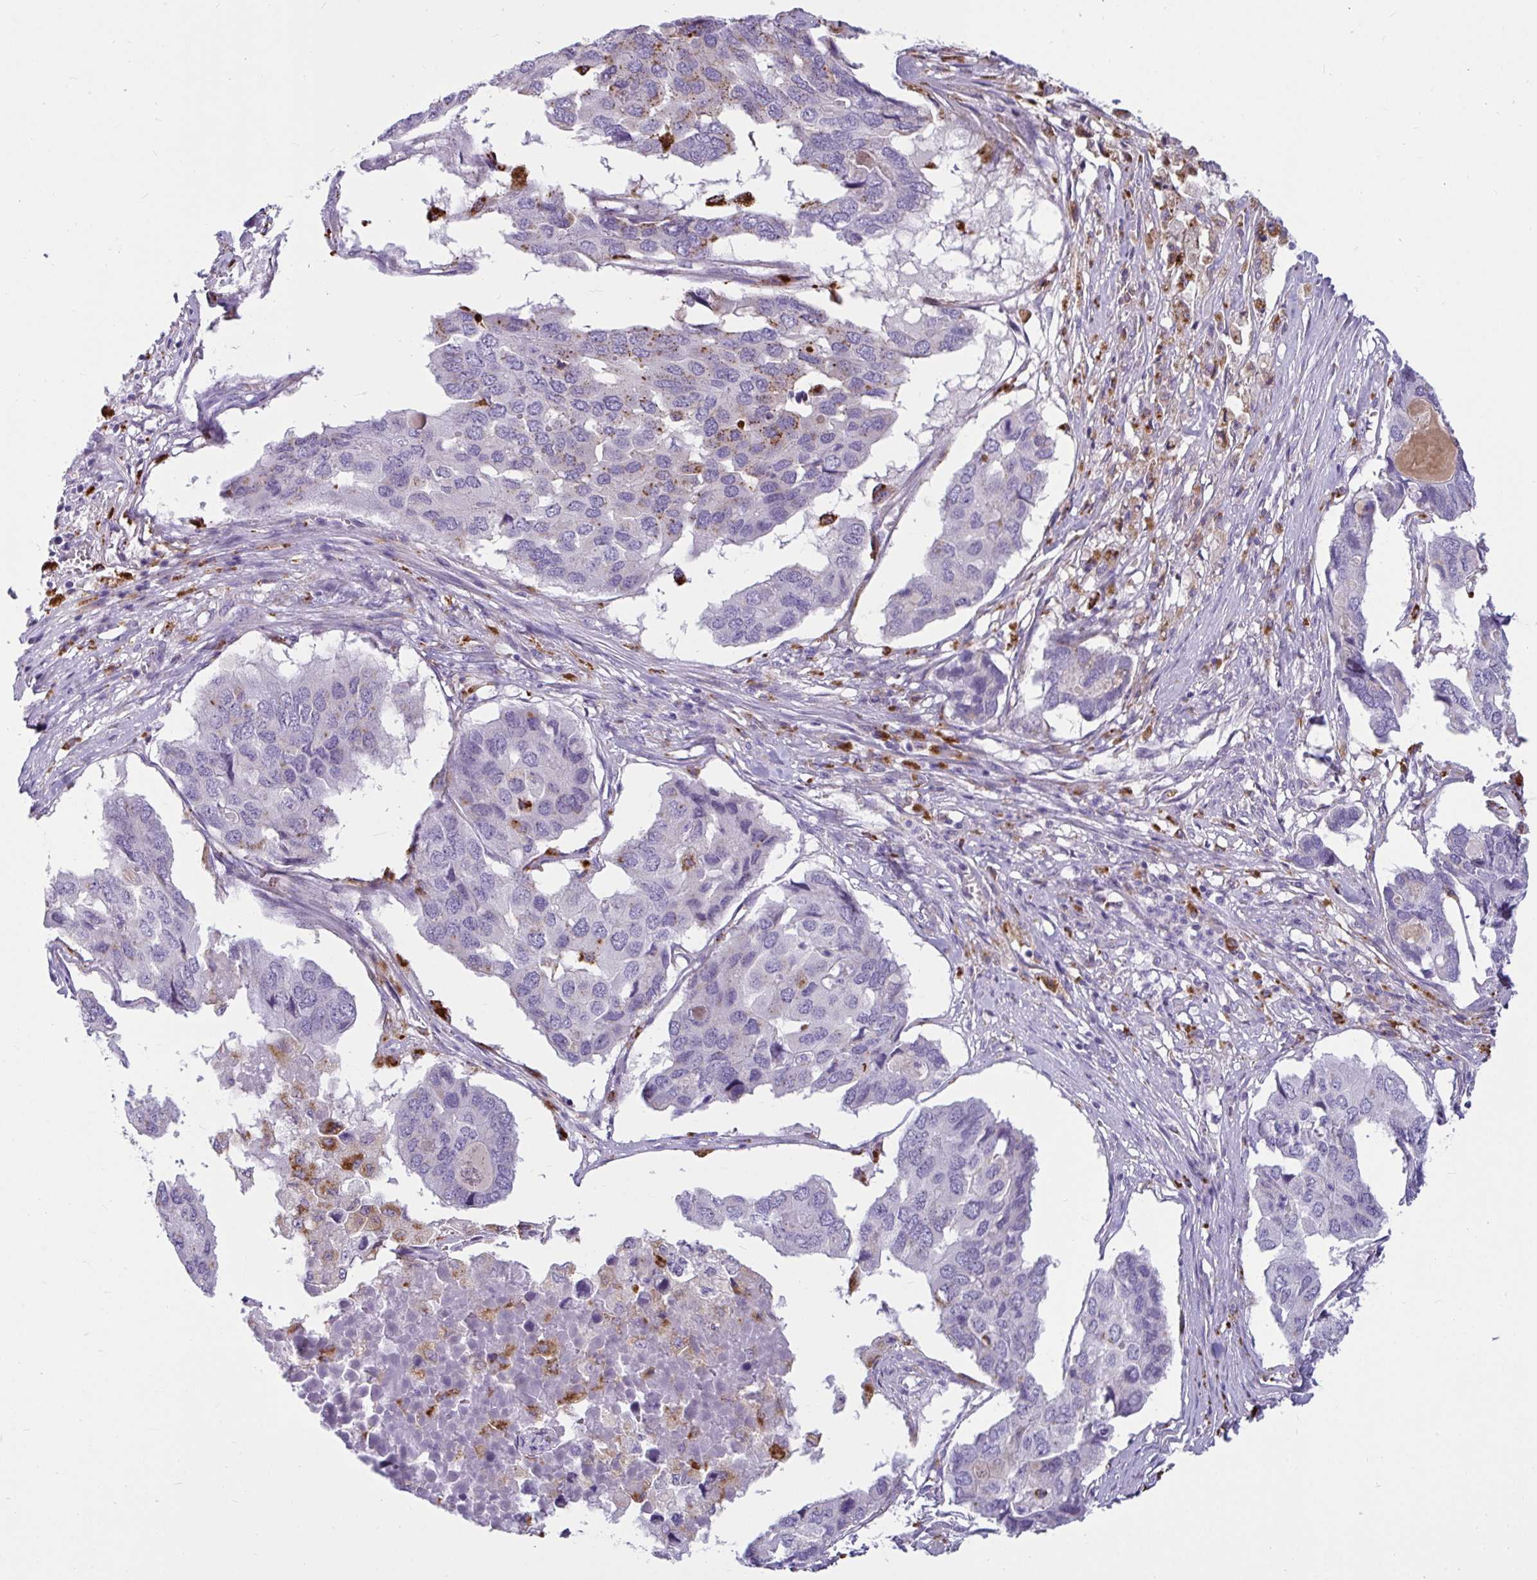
{"staining": {"intensity": "moderate", "quantity": "<25%", "location": "cytoplasmic/membranous"}, "tissue": "pancreatic cancer", "cell_type": "Tumor cells", "image_type": "cancer", "snomed": [{"axis": "morphology", "description": "Adenocarcinoma, NOS"}, {"axis": "topography", "description": "Pancreas"}], "caption": "Immunohistochemistry of pancreatic cancer (adenocarcinoma) demonstrates low levels of moderate cytoplasmic/membranous expression in approximately <25% of tumor cells.", "gene": "CTSZ", "patient": {"sex": "male", "age": 50}}